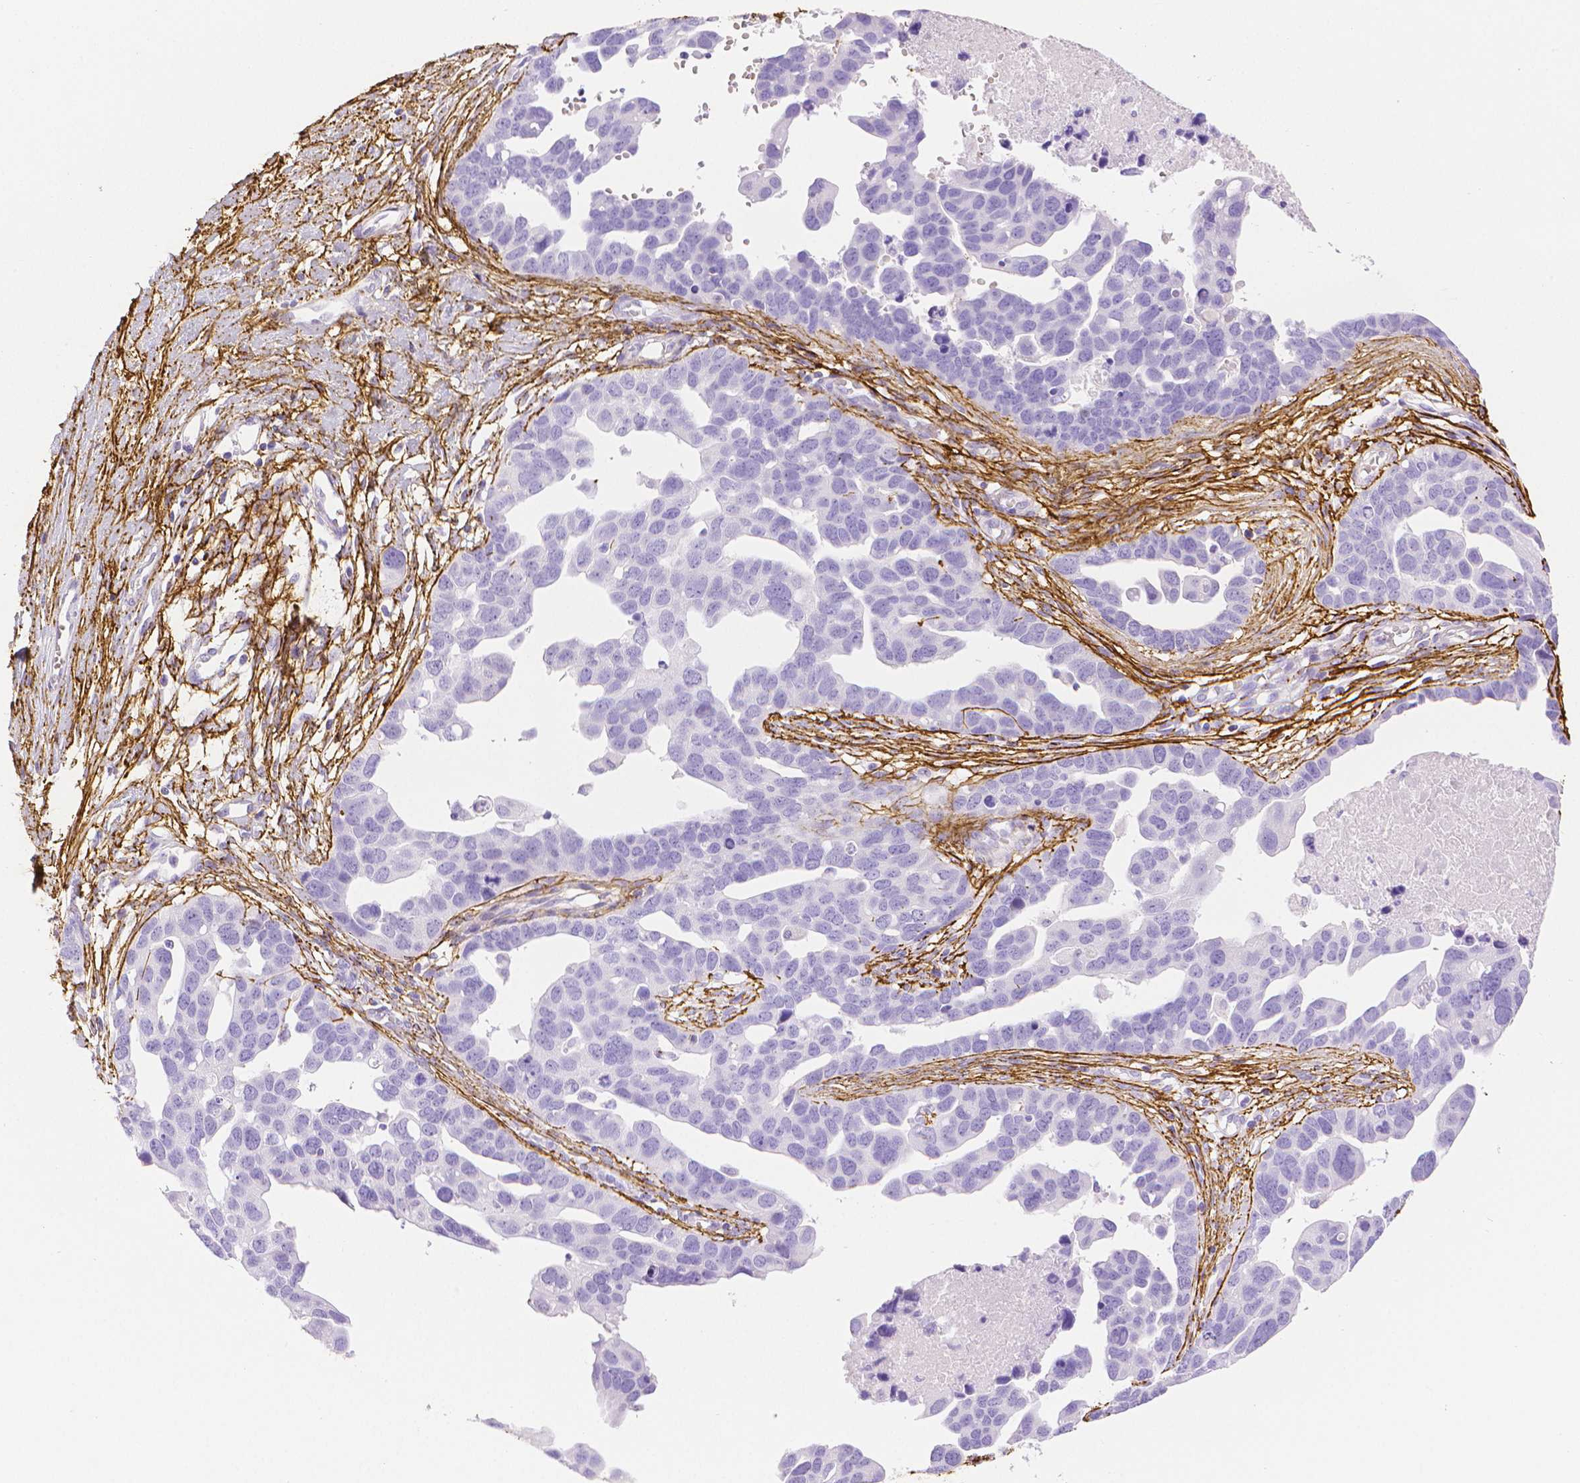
{"staining": {"intensity": "negative", "quantity": "none", "location": "none"}, "tissue": "ovarian cancer", "cell_type": "Tumor cells", "image_type": "cancer", "snomed": [{"axis": "morphology", "description": "Cystadenocarcinoma, serous, NOS"}, {"axis": "topography", "description": "Ovary"}], "caption": "Tumor cells are negative for protein expression in human serous cystadenocarcinoma (ovarian).", "gene": "FBN1", "patient": {"sex": "female", "age": 54}}